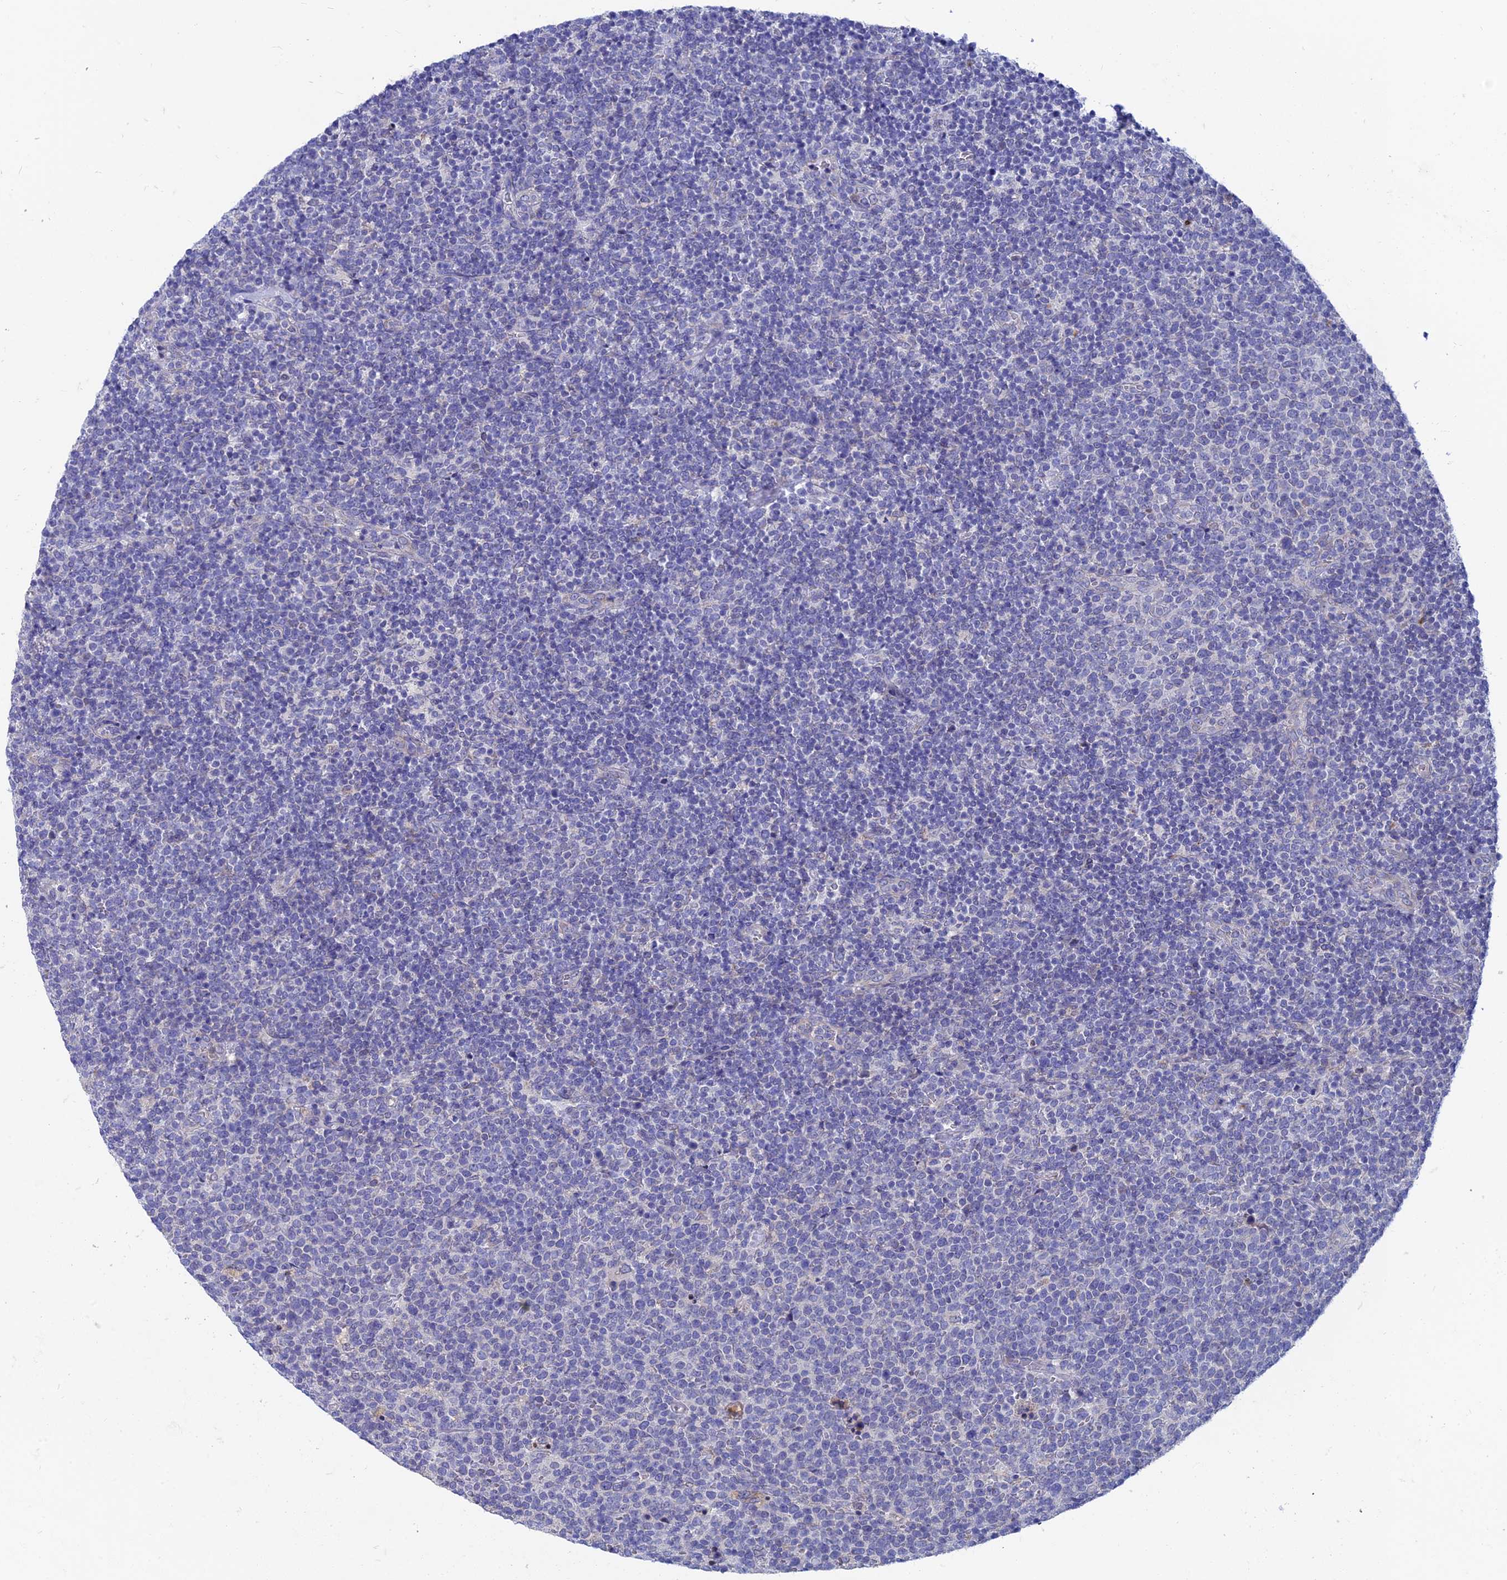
{"staining": {"intensity": "negative", "quantity": "none", "location": "none"}, "tissue": "lymphoma", "cell_type": "Tumor cells", "image_type": "cancer", "snomed": [{"axis": "morphology", "description": "Malignant lymphoma, non-Hodgkin's type, High grade"}, {"axis": "topography", "description": "Lymph node"}], "caption": "DAB (3,3'-diaminobenzidine) immunohistochemical staining of human high-grade malignant lymphoma, non-Hodgkin's type reveals no significant expression in tumor cells. (Brightfield microscopy of DAB immunohistochemistry at high magnification).", "gene": "AK4", "patient": {"sex": "male", "age": 61}}